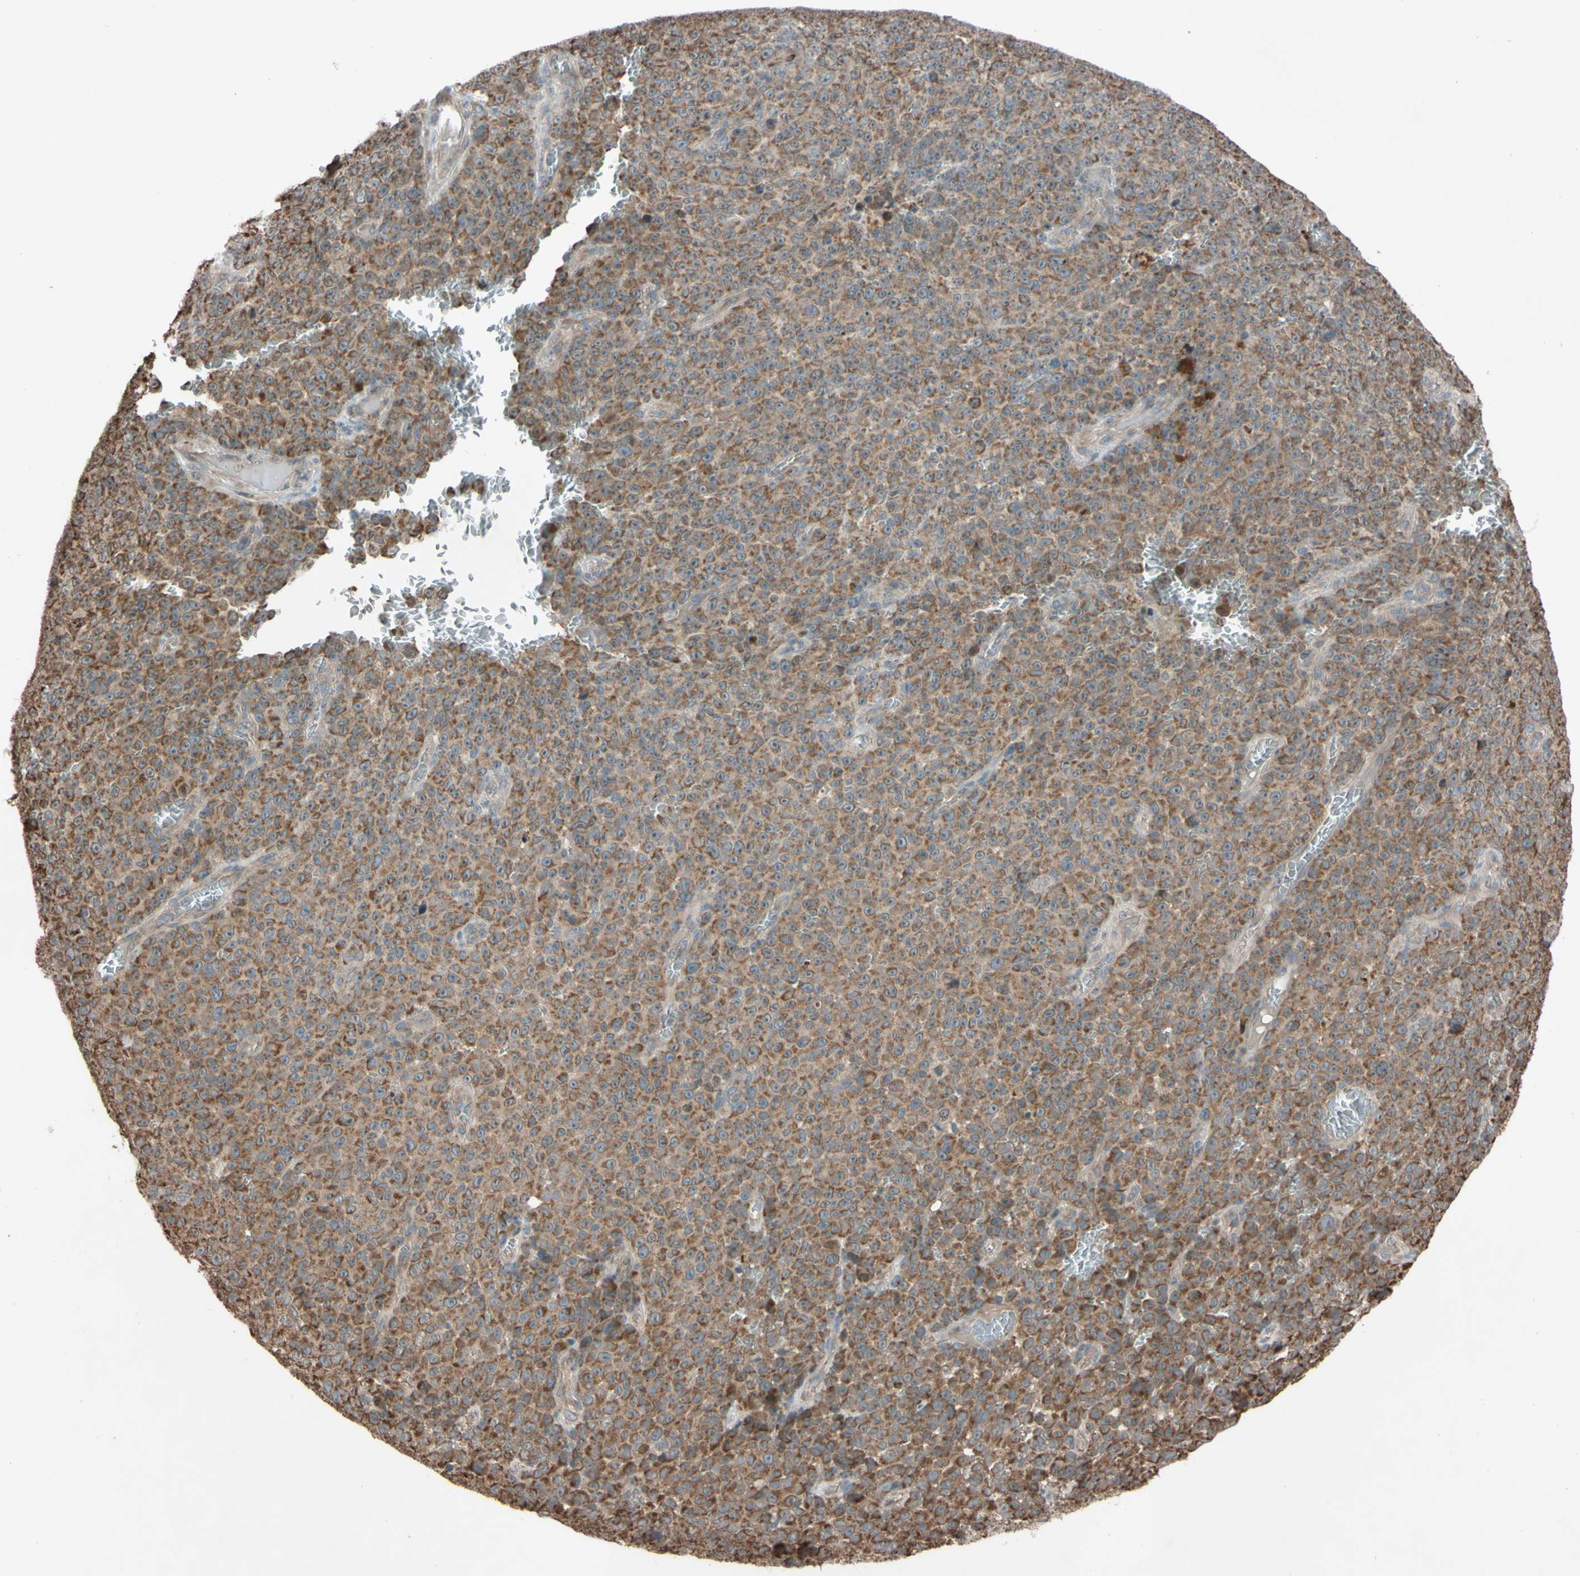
{"staining": {"intensity": "moderate", "quantity": ">75%", "location": "cytoplasmic/membranous"}, "tissue": "melanoma", "cell_type": "Tumor cells", "image_type": "cancer", "snomed": [{"axis": "morphology", "description": "Malignant melanoma, NOS"}, {"axis": "topography", "description": "Skin"}], "caption": "Human malignant melanoma stained for a protein (brown) shows moderate cytoplasmic/membranous positive positivity in approximately >75% of tumor cells.", "gene": "ACOT8", "patient": {"sex": "female", "age": 82}}